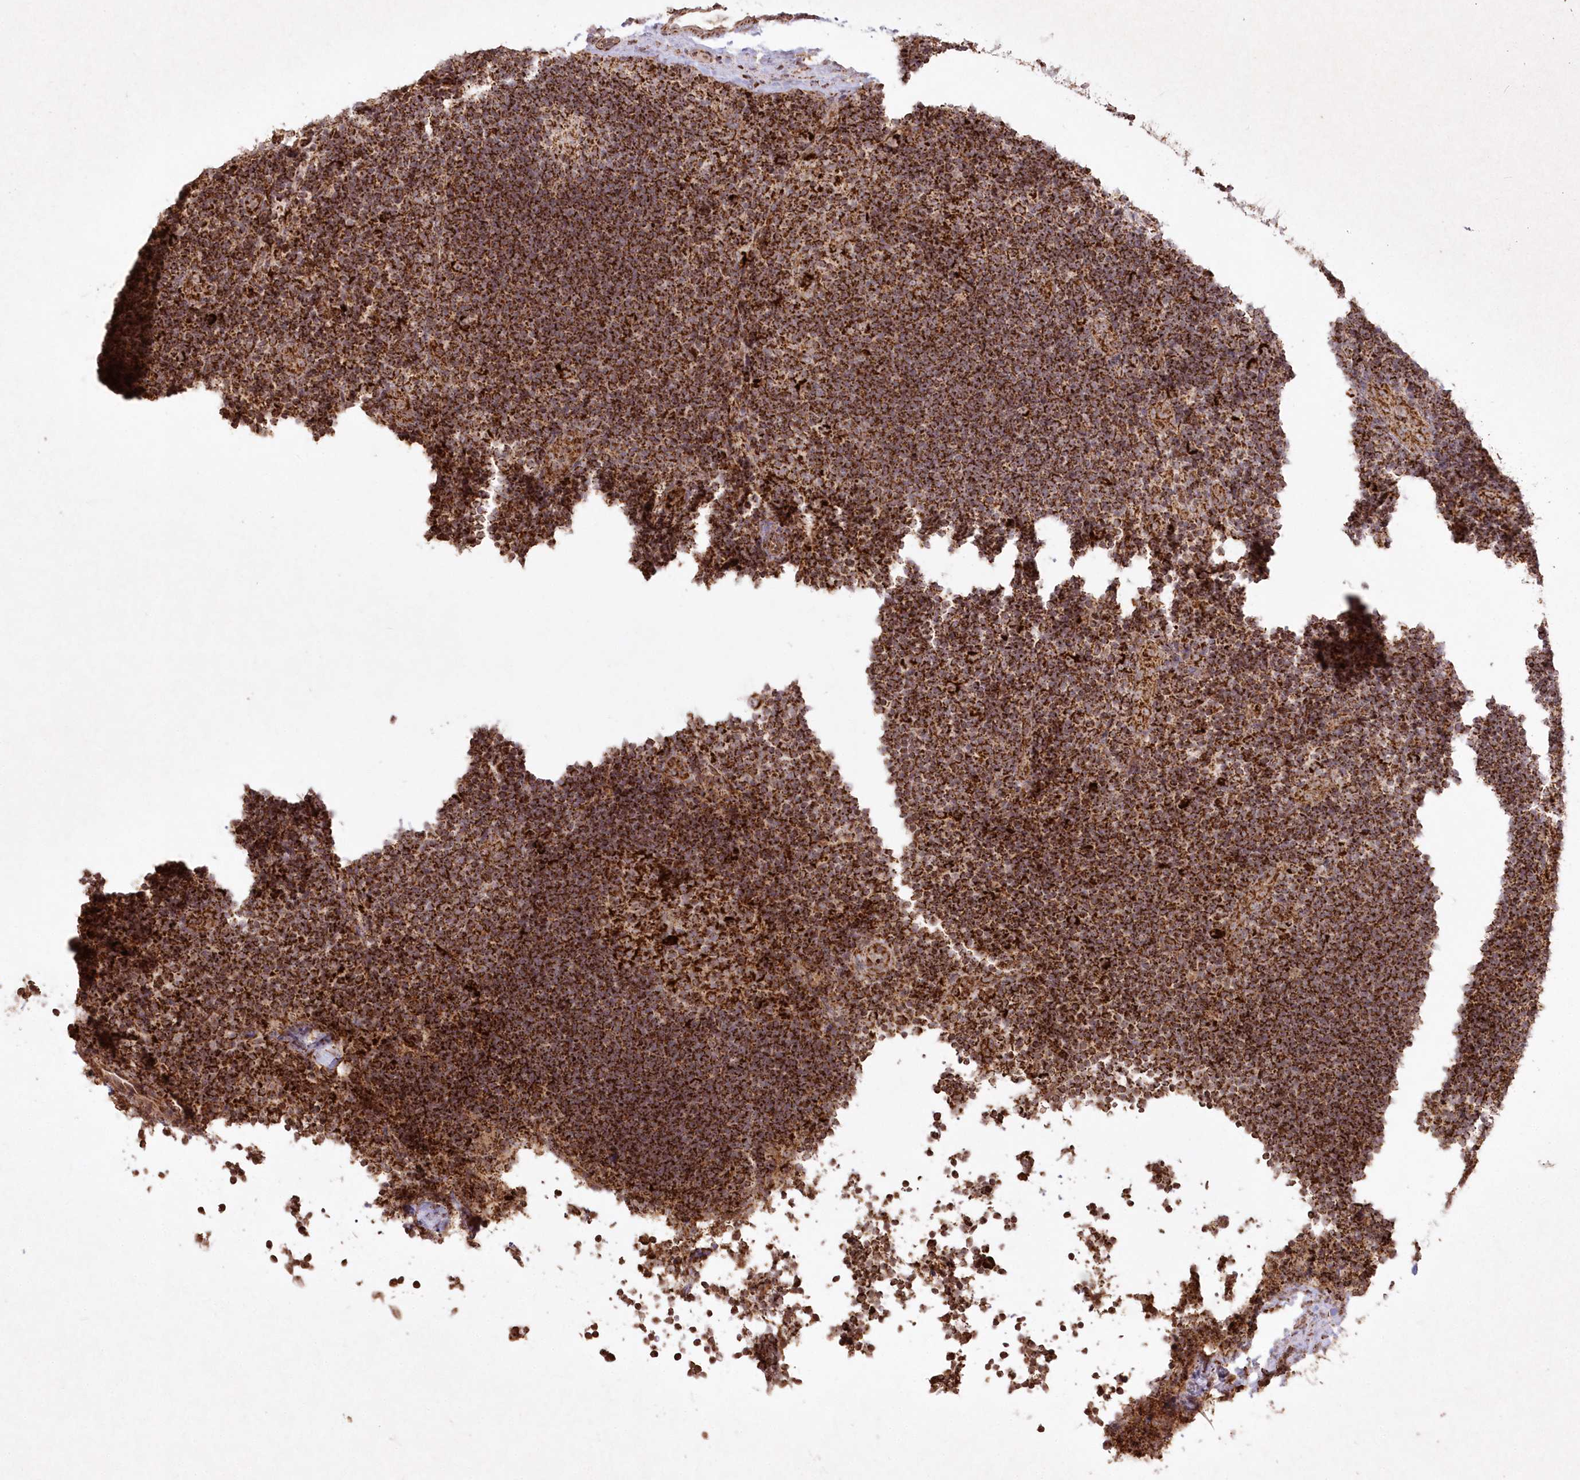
{"staining": {"intensity": "strong", "quantity": ">75%", "location": "cytoplasmic/membranous"}, "tissue": "lymph node", "cell_type": "Germinal center cells", "image_type": "normal", "snomed": [{"axis": "morphology", "description": "Normal tissue, NOS"}, {"axis": "topography", "description": "Lymph node"}], "caption": "The image shows staining of unremarkable lymph node, revealing strong cytoplasmic/membranous protein positivity (brown color) within germinal center cells.", "gene": "LRPPRC", "patient": {"sex": "female", "age": 22}}